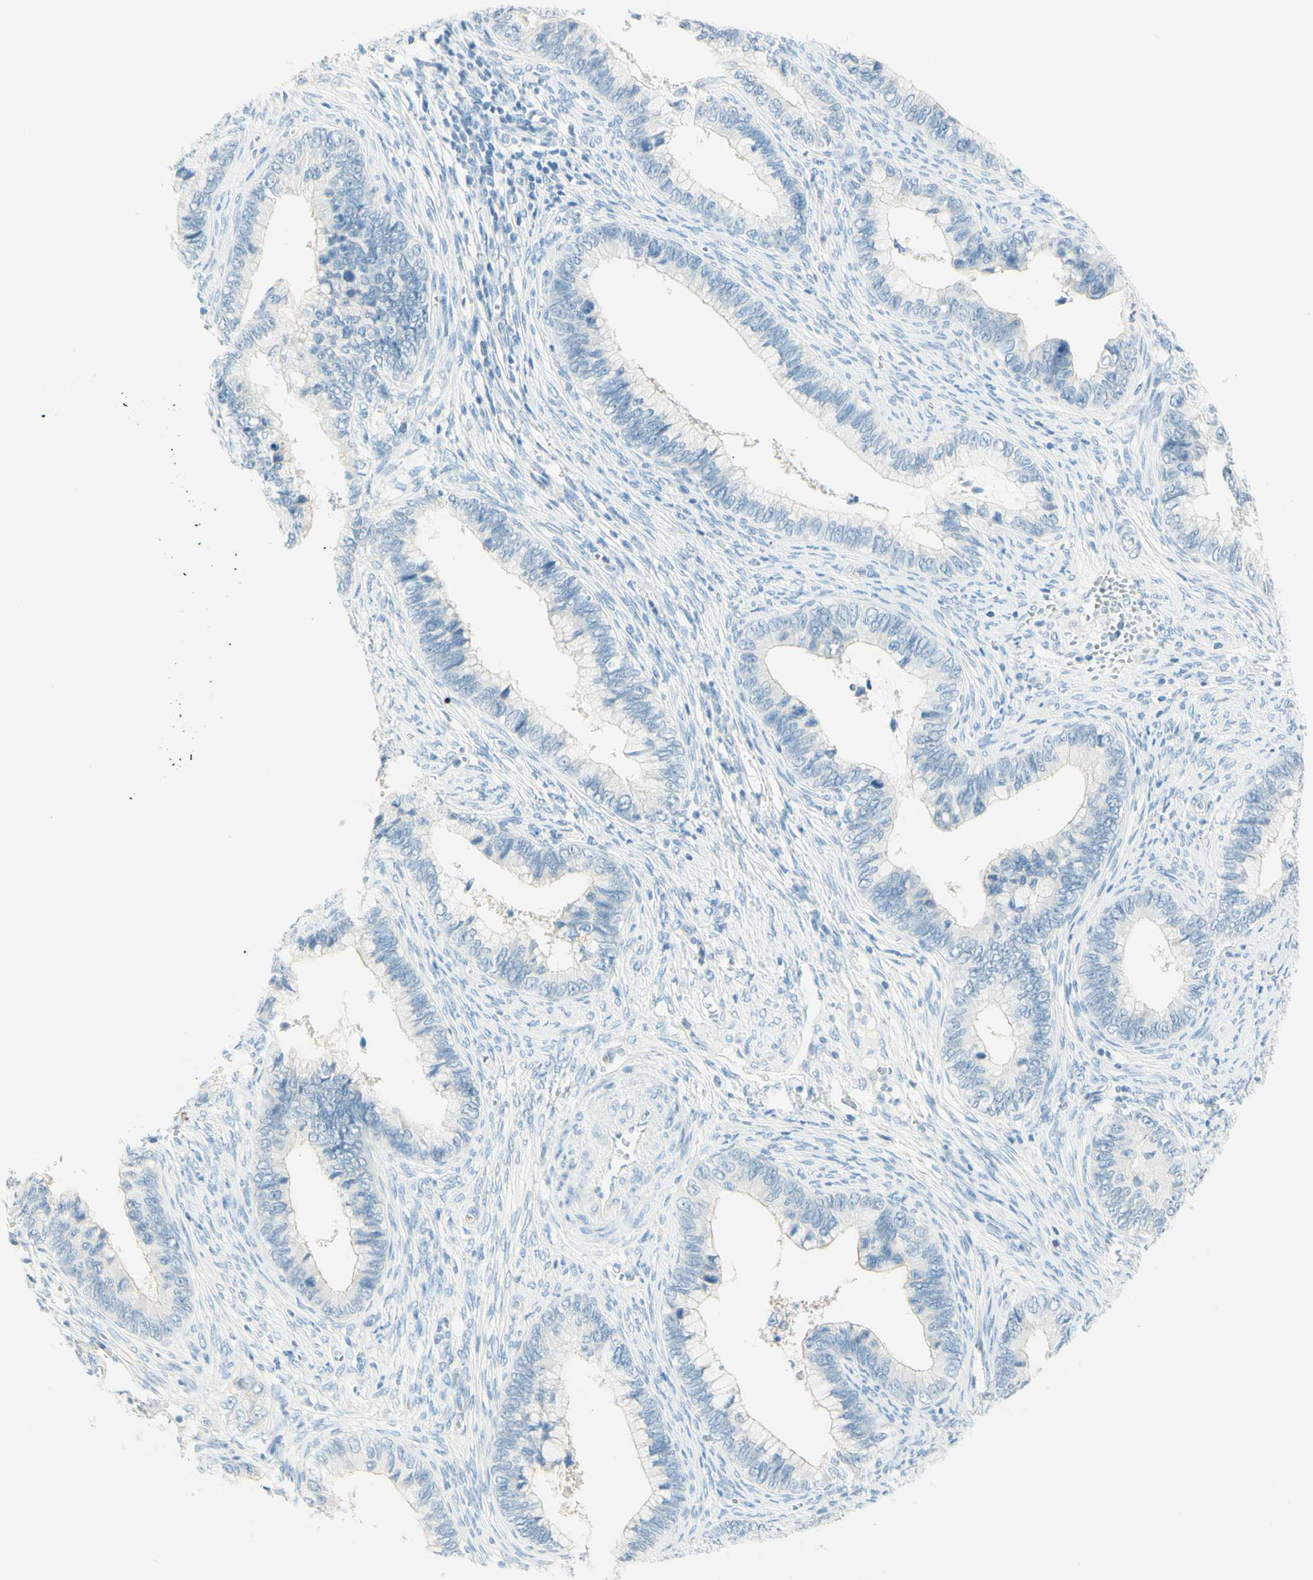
{"staining": {"intensity": "negative", "quantity": "none", "location": "none"}, "tissue": "cervical cancer", "cell_type": "Tumor cells", "image_type": "cancer", "snomed": [{"axis": "morphology", "description": "Adenocarcinoma, NOS"}, {"axis": "topography", "description": "Cervix"}], "caption": "The micrograph exhibits no staining of tumor cells in adenocarcinoma (cervical).", "gene": "TMEM132D", "patient": {"sex": "female", "age": 44}}